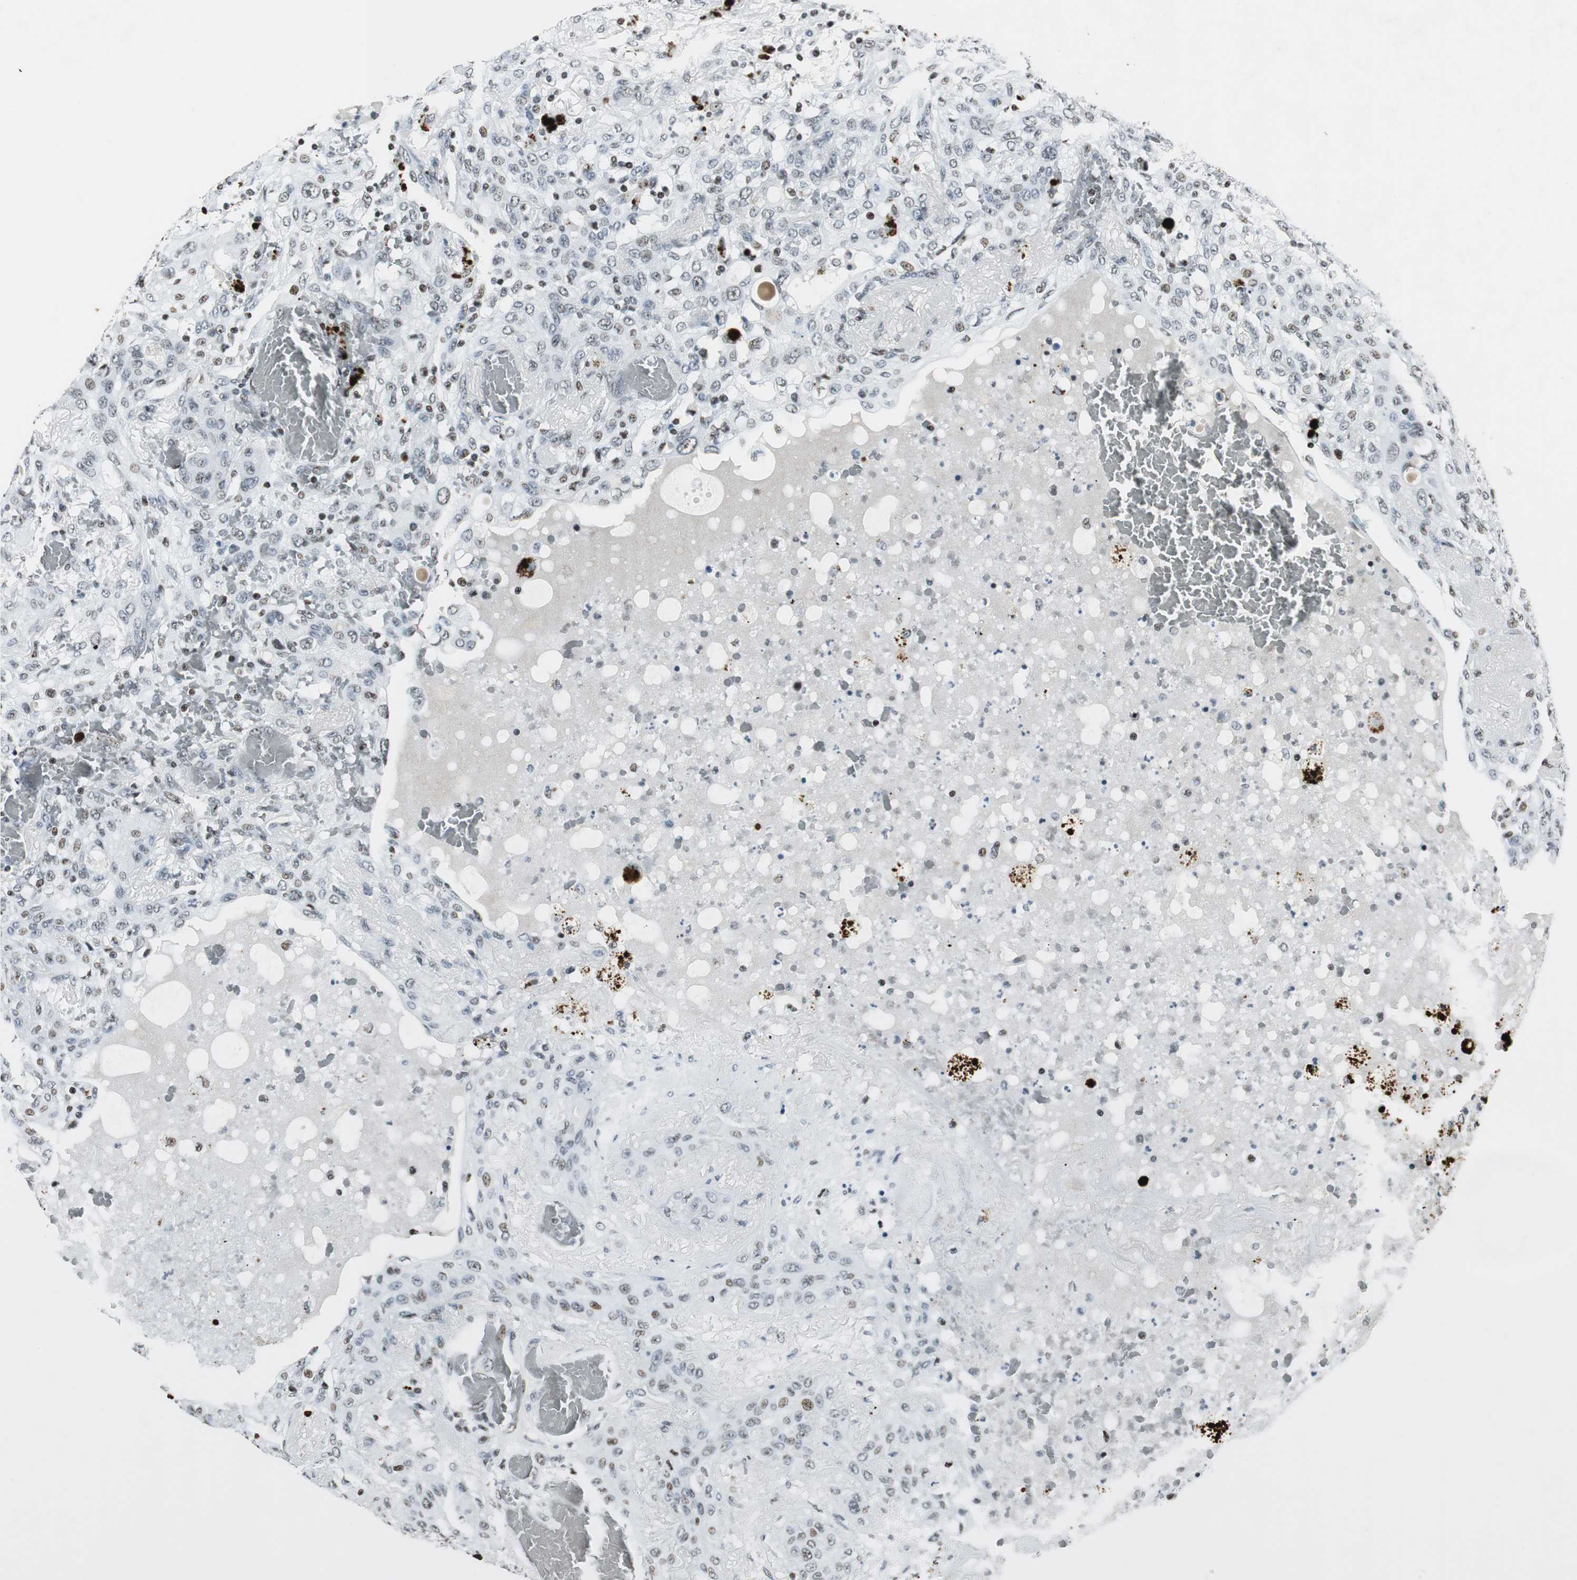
{"staining": {"intensity": "weak", "quantity": "<25%", "location": "nuclear"}, "tissue": "lung cancer", "cell_type": "Tumor cells", "image_type": "cancer", "snomed": [{"axis": "morphology", "description": "Squamous cell carcinoma, NOS"}, {"axis": "topography", "description": "Lung"}], "caption": "High power microscopy photomicrograph of an IHC image of lung cancer (squamous cell carcinoma), revealing no significant staining in tumor cells. (IHC, brightfield microscopy, high magnification).", "gene": "RBBP4", "patient": {"sex": "female", "age": 47}}